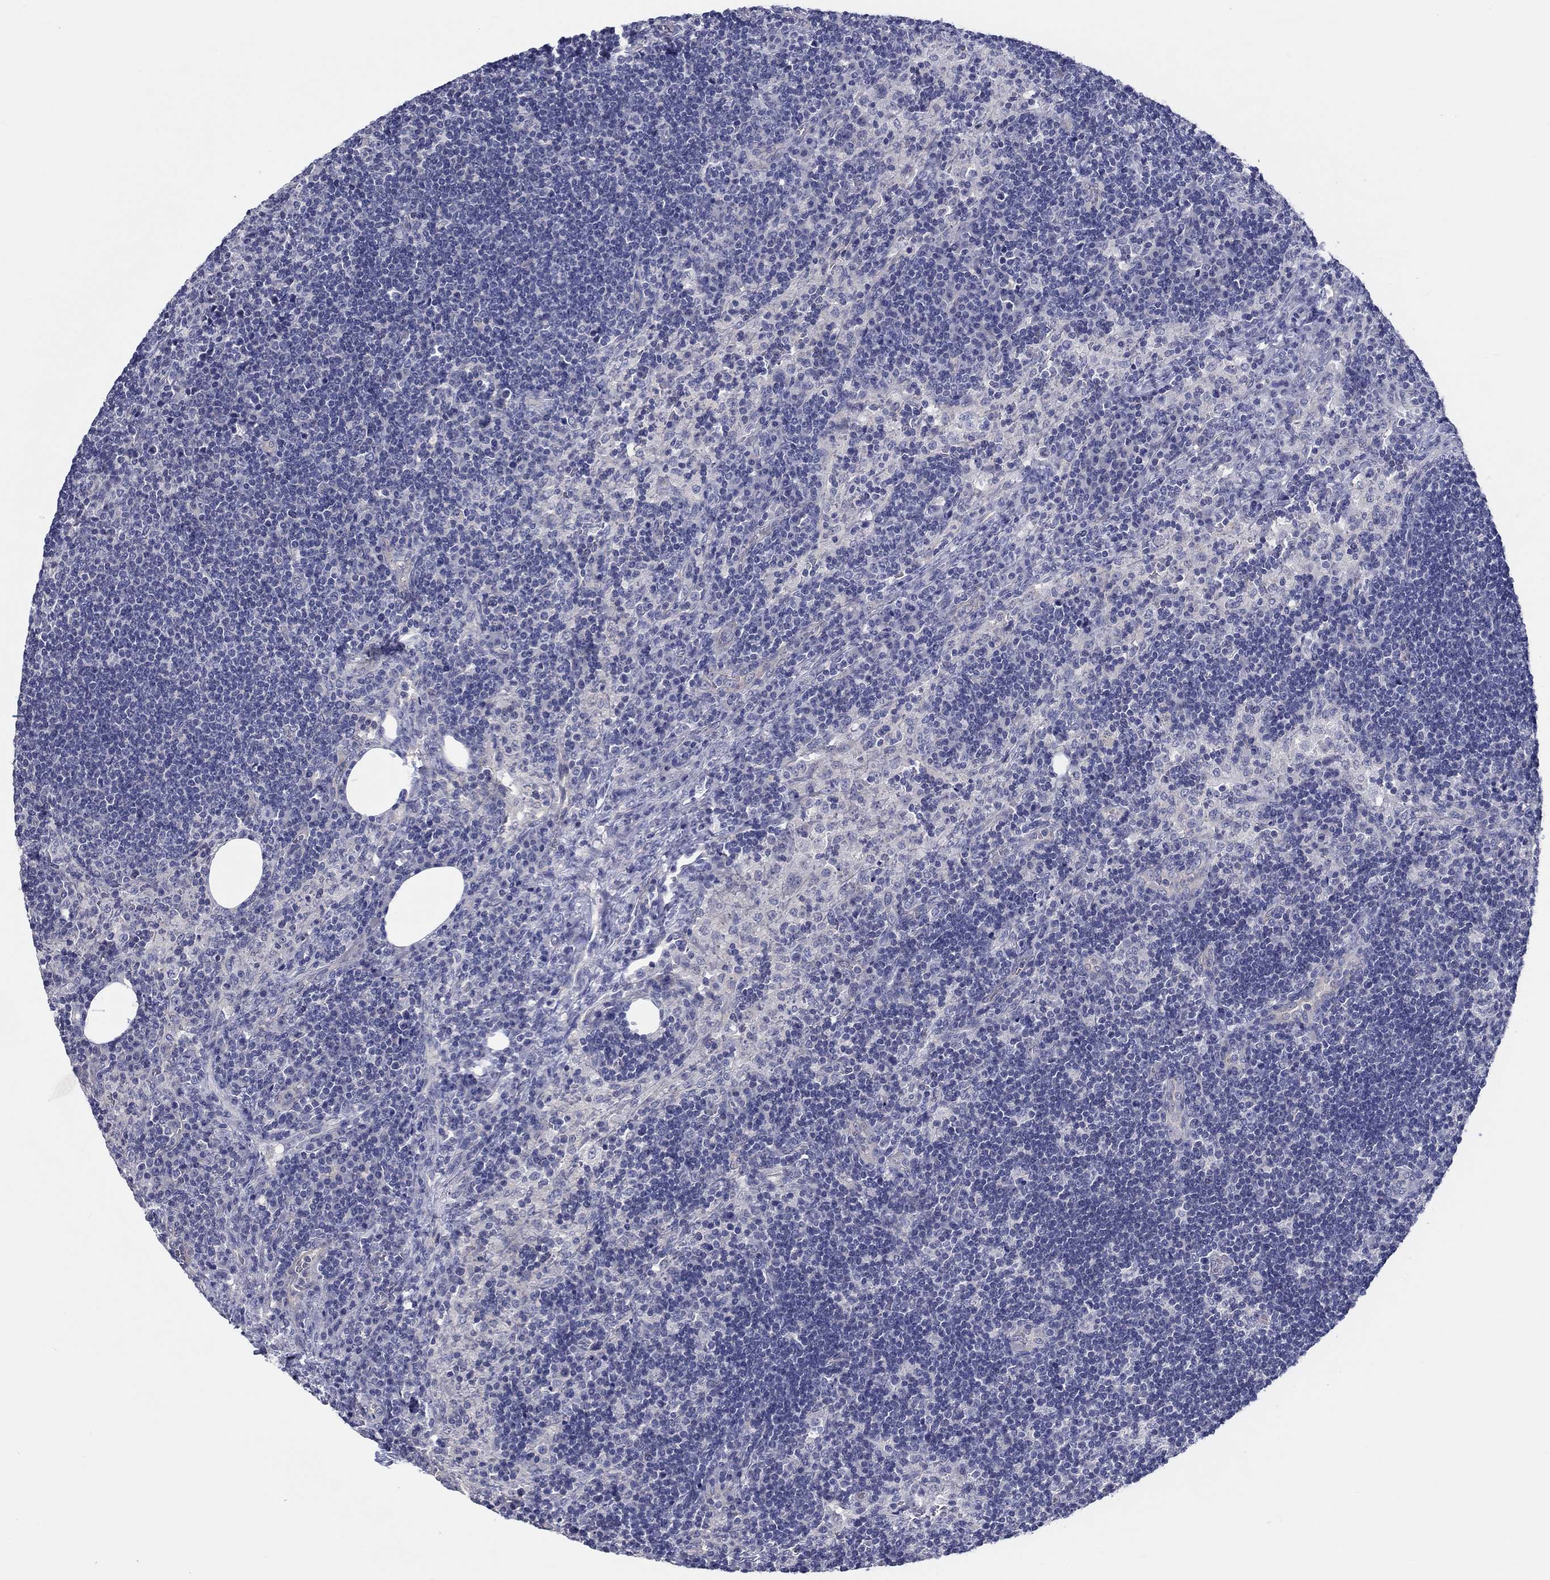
{"staining": {"intensity": "negative", "quantity": "none", "location": "none"}, "tissue": "lymph node", "cell_type": "Germinal center cells", "image_type": "normal", "snomed": [{"axis": "morphology", "description": "Normal tissue, NOS"}, {"axis": "topography", "description": "Lymph node"}], "caption": "Germinal center cells are negative for protein expression in benign human lymph node.", "gene": "CRYGD", "patient": {"sex": "male", "age": 63}}